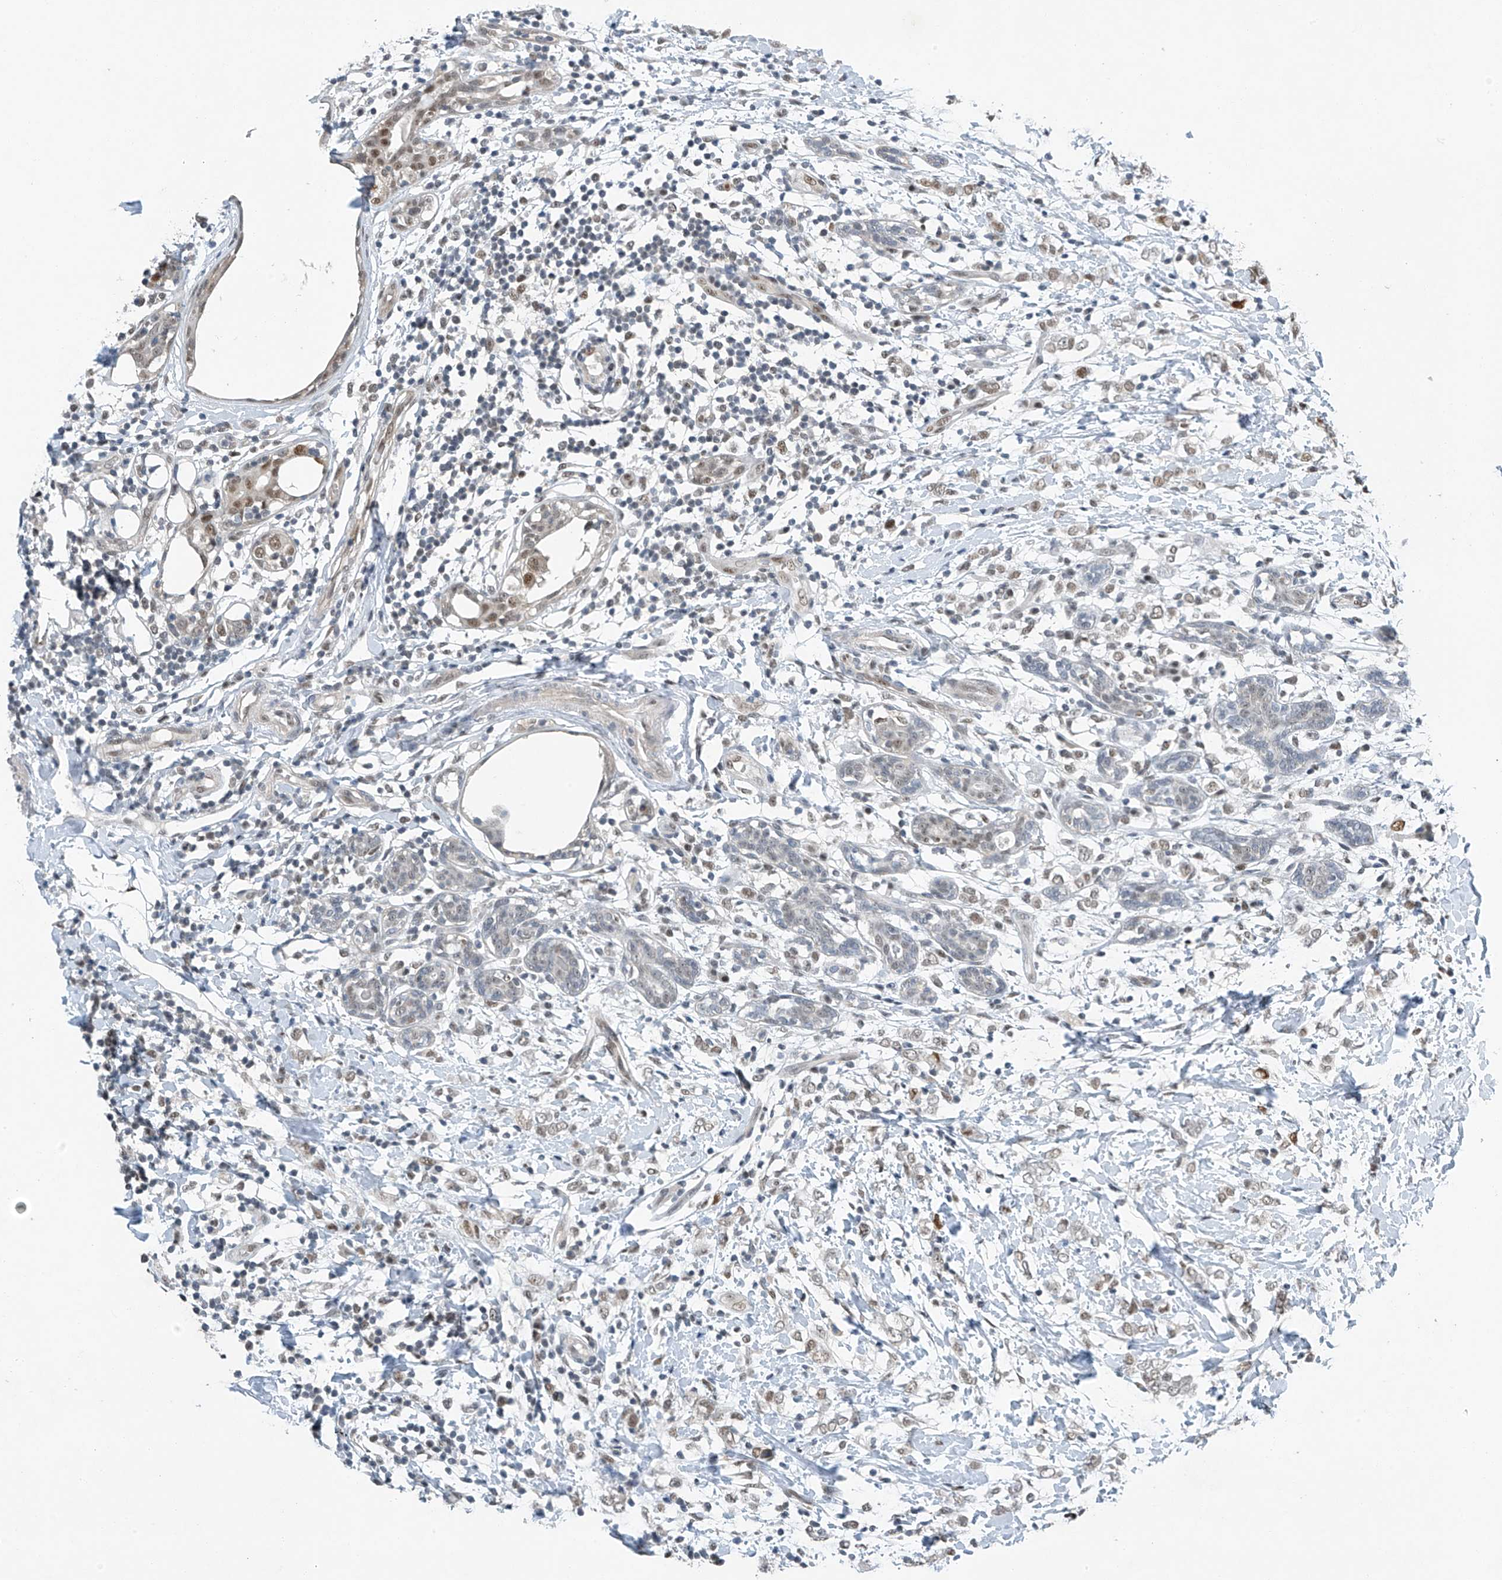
{"staining": {"intensity": "weak", "quantity": ">75%", "location": "nuclear"}, "tissue": "breast cancer", "cell_type": "Tumor cells", "image_type": "cancer", "snomed": [{"axis": "morphology", "description": "Normal tissue, NOS"}, {"axis": "morphology", "description": "Lobular carcinoma"}, {"axis": "topography", "description": "Breast"}], "caption": "Immunohistochemistry image of breast lobular carcinoma stained for a protein (brown), which demonstrates low levels of weak nuclear expression in about >75% of tumor cells.", "gene": "TAF8", "patient": {"sex": "female", "age": 47}}